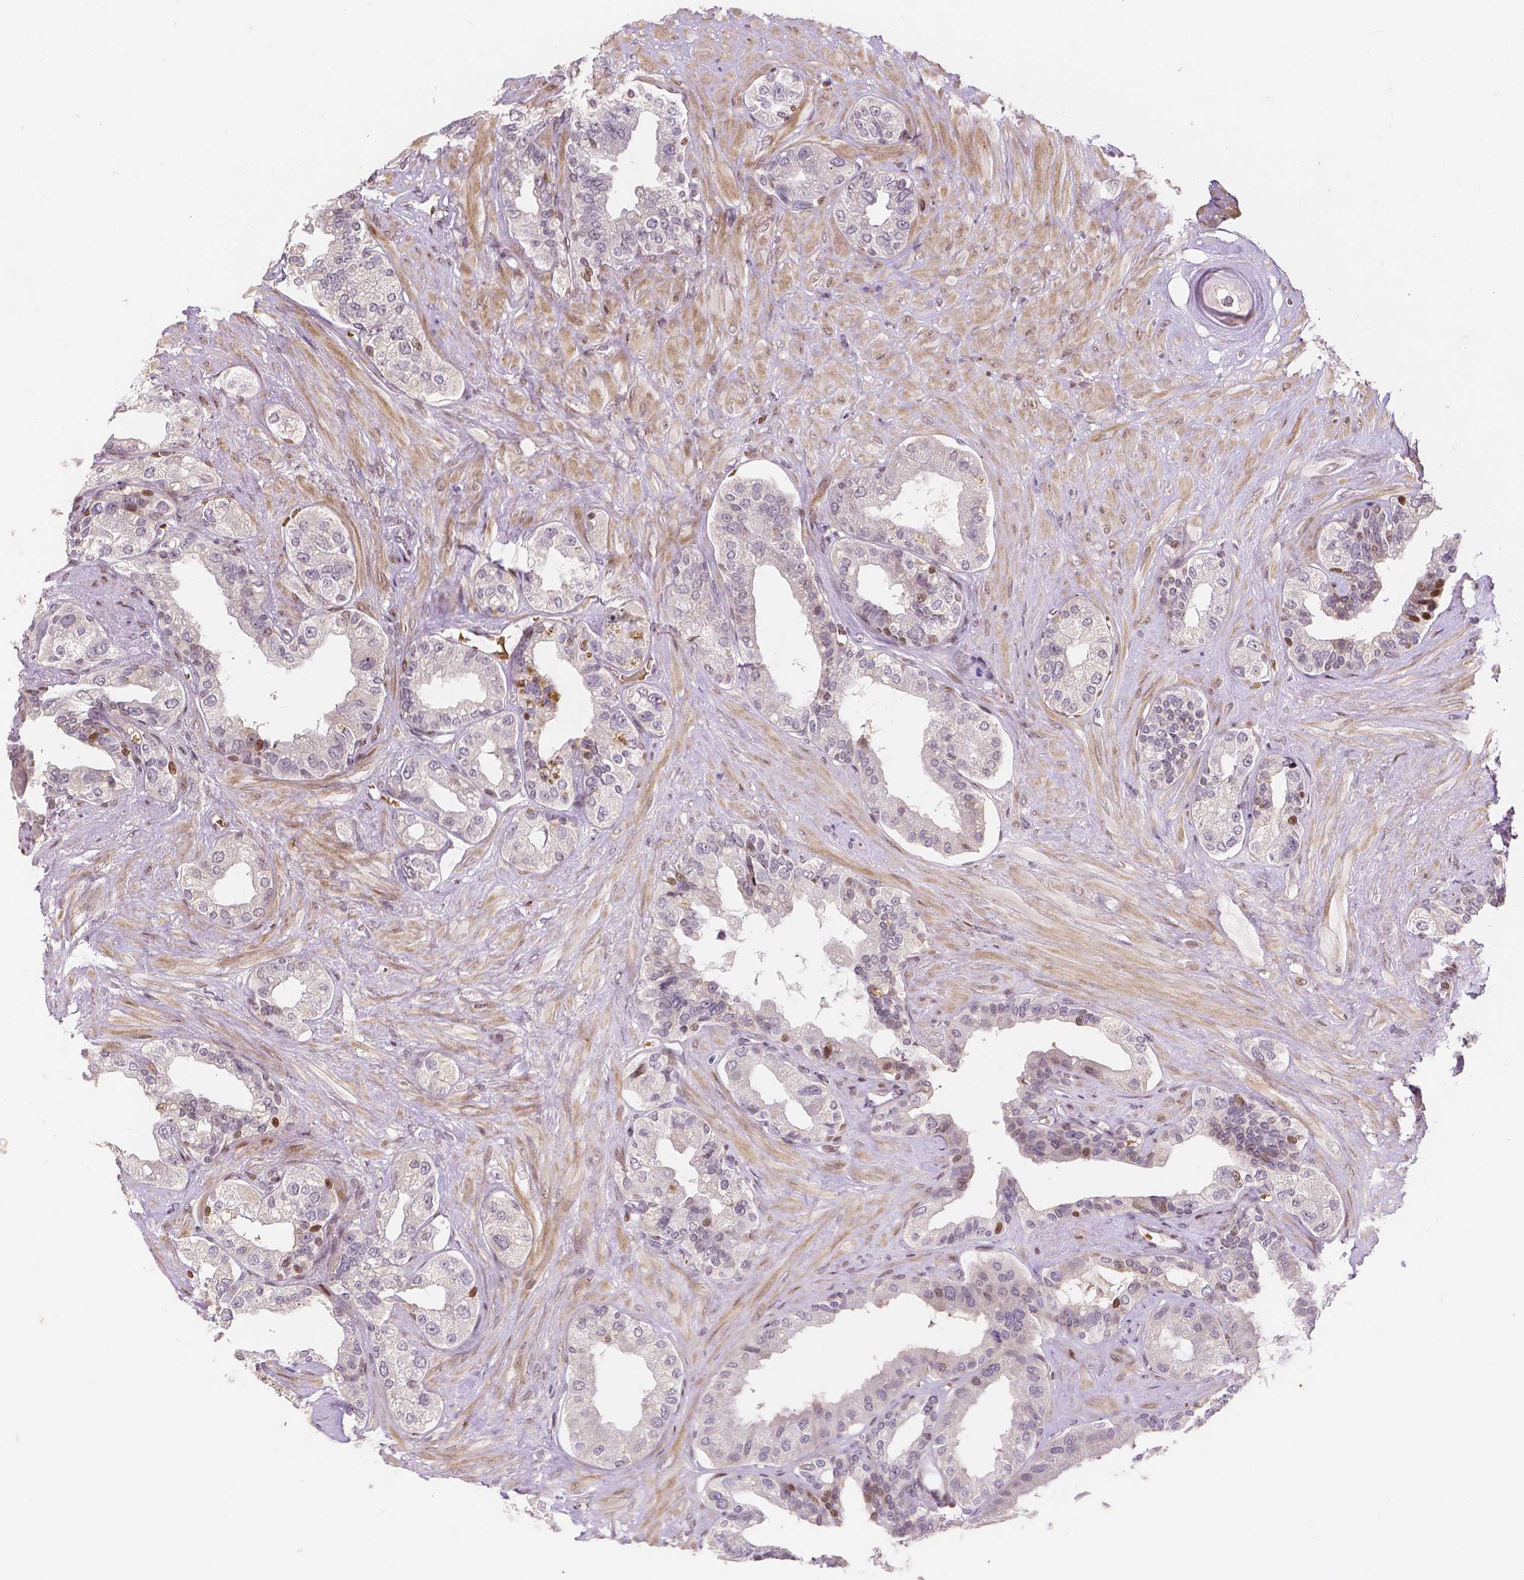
{"staining": {"intensity": "negative", "quantity": "none", "location": "none"}, "tissue": "seminal vesicle", "cell_type": "Glandular cells", "image_type": "normal", "snomed": [{"axis": "morphology", "description": "Normal tissue, NOS"}, {"axis": "topography", "description": "Seminal veicle"}, {"axis": "topography", "description": "Peripheral nerve tissue"}], "caption": "DAB immunohistochemical staining of normal human seminal vesicle reveals no significant positivity in glandular cells.", "gene": "PTPN18", "patient": {"sex": "male", "age": 76}}